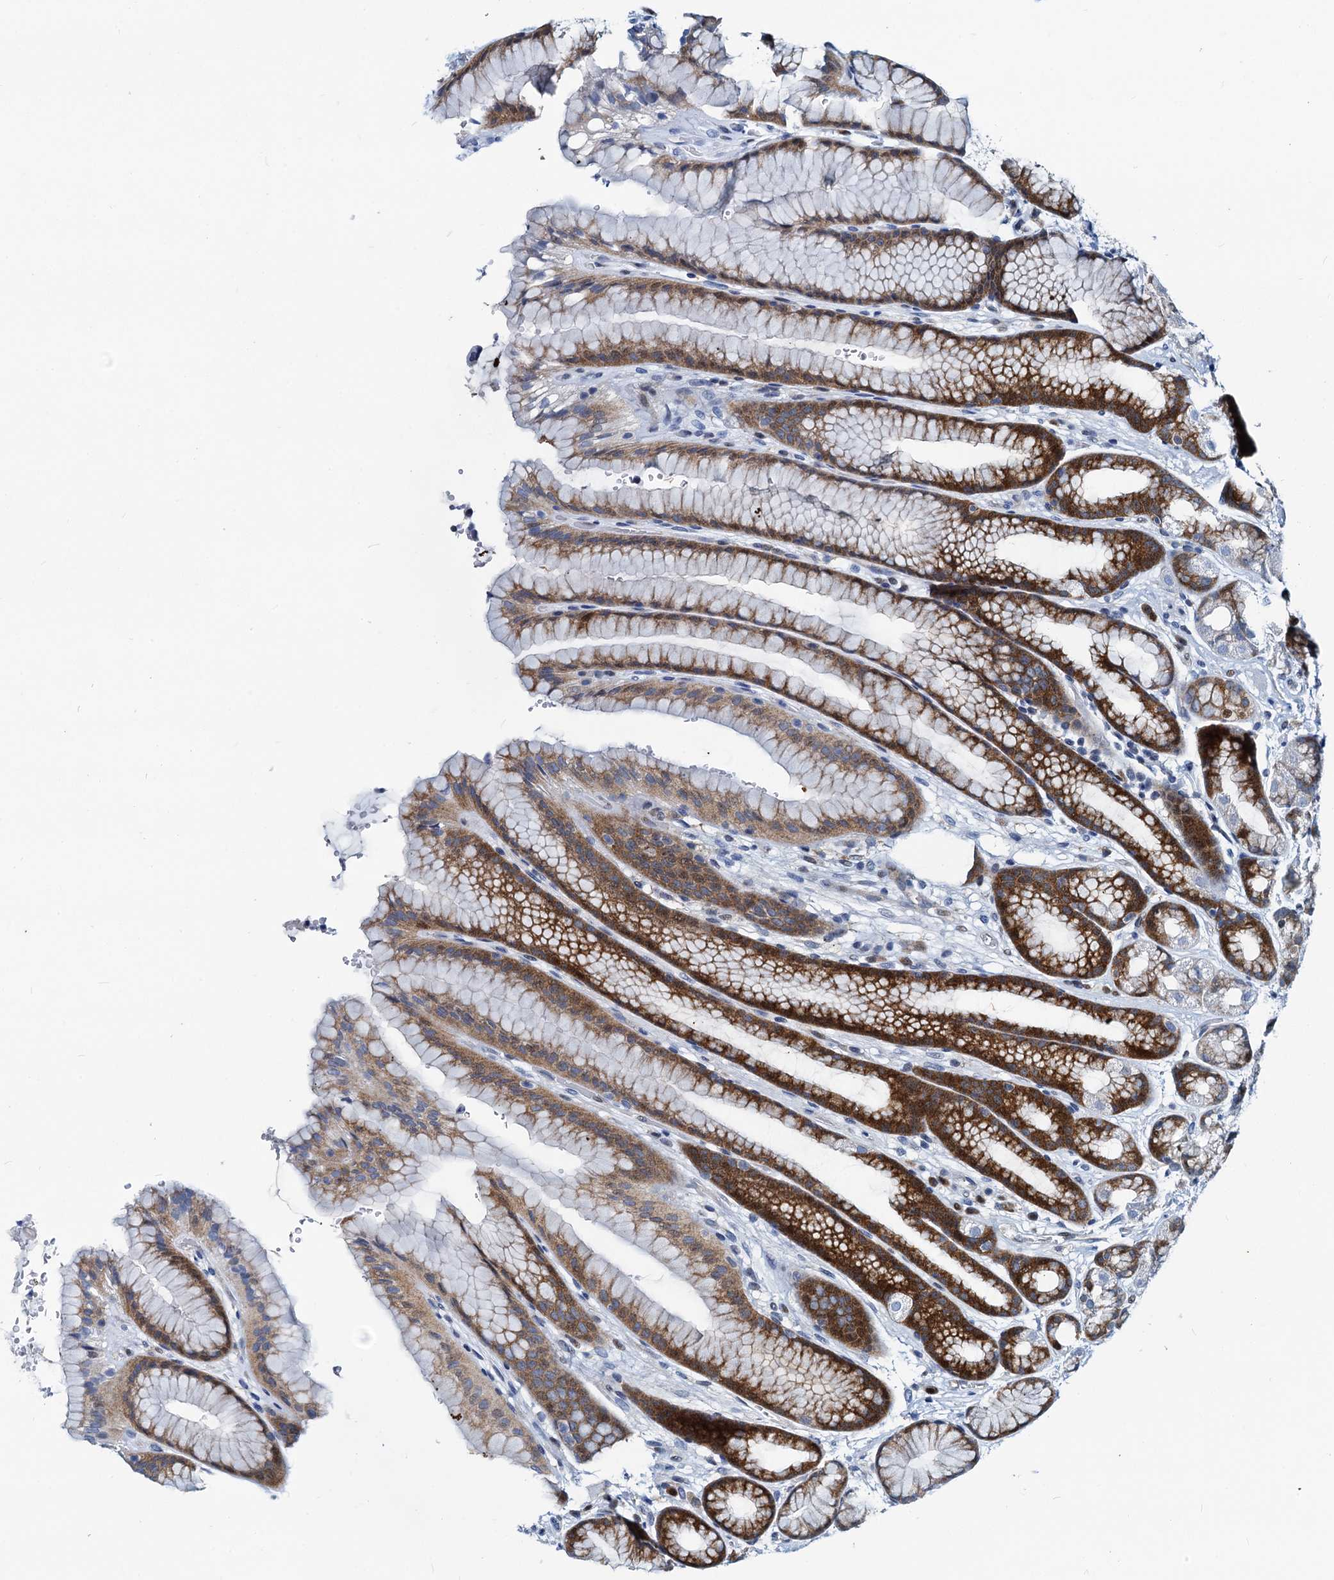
{"staining": {"intensity": "strong", "quantity": "<25%", "location": "cytoplasmic/membranous"}, "tissue": "stomach", "cell_type": "Glandular cells", "image_type": "normal", "snomed": [{"axis": "morphology", "description": "Normal tissue, NOS"}, {"axis": "morphology", "description": "Adenocarcinoma, NOS"}, {"axis": "topography", "description": "Stomach"}], "caption": "Immunohistochemistry (IHC) staining of unremarkable stomach, which displays medium levels of strong cytoplasmic/membranous staining in approximately <25% of glandular cells indicating strong cytoplasmic/membranous protein expression. The staining was performed using DAB (brown) for protein detection and nuclei were counterstained in hematoxylin (blue).", "gene": "PTGES3", "patient": {"sex": "male", "age": 57}}